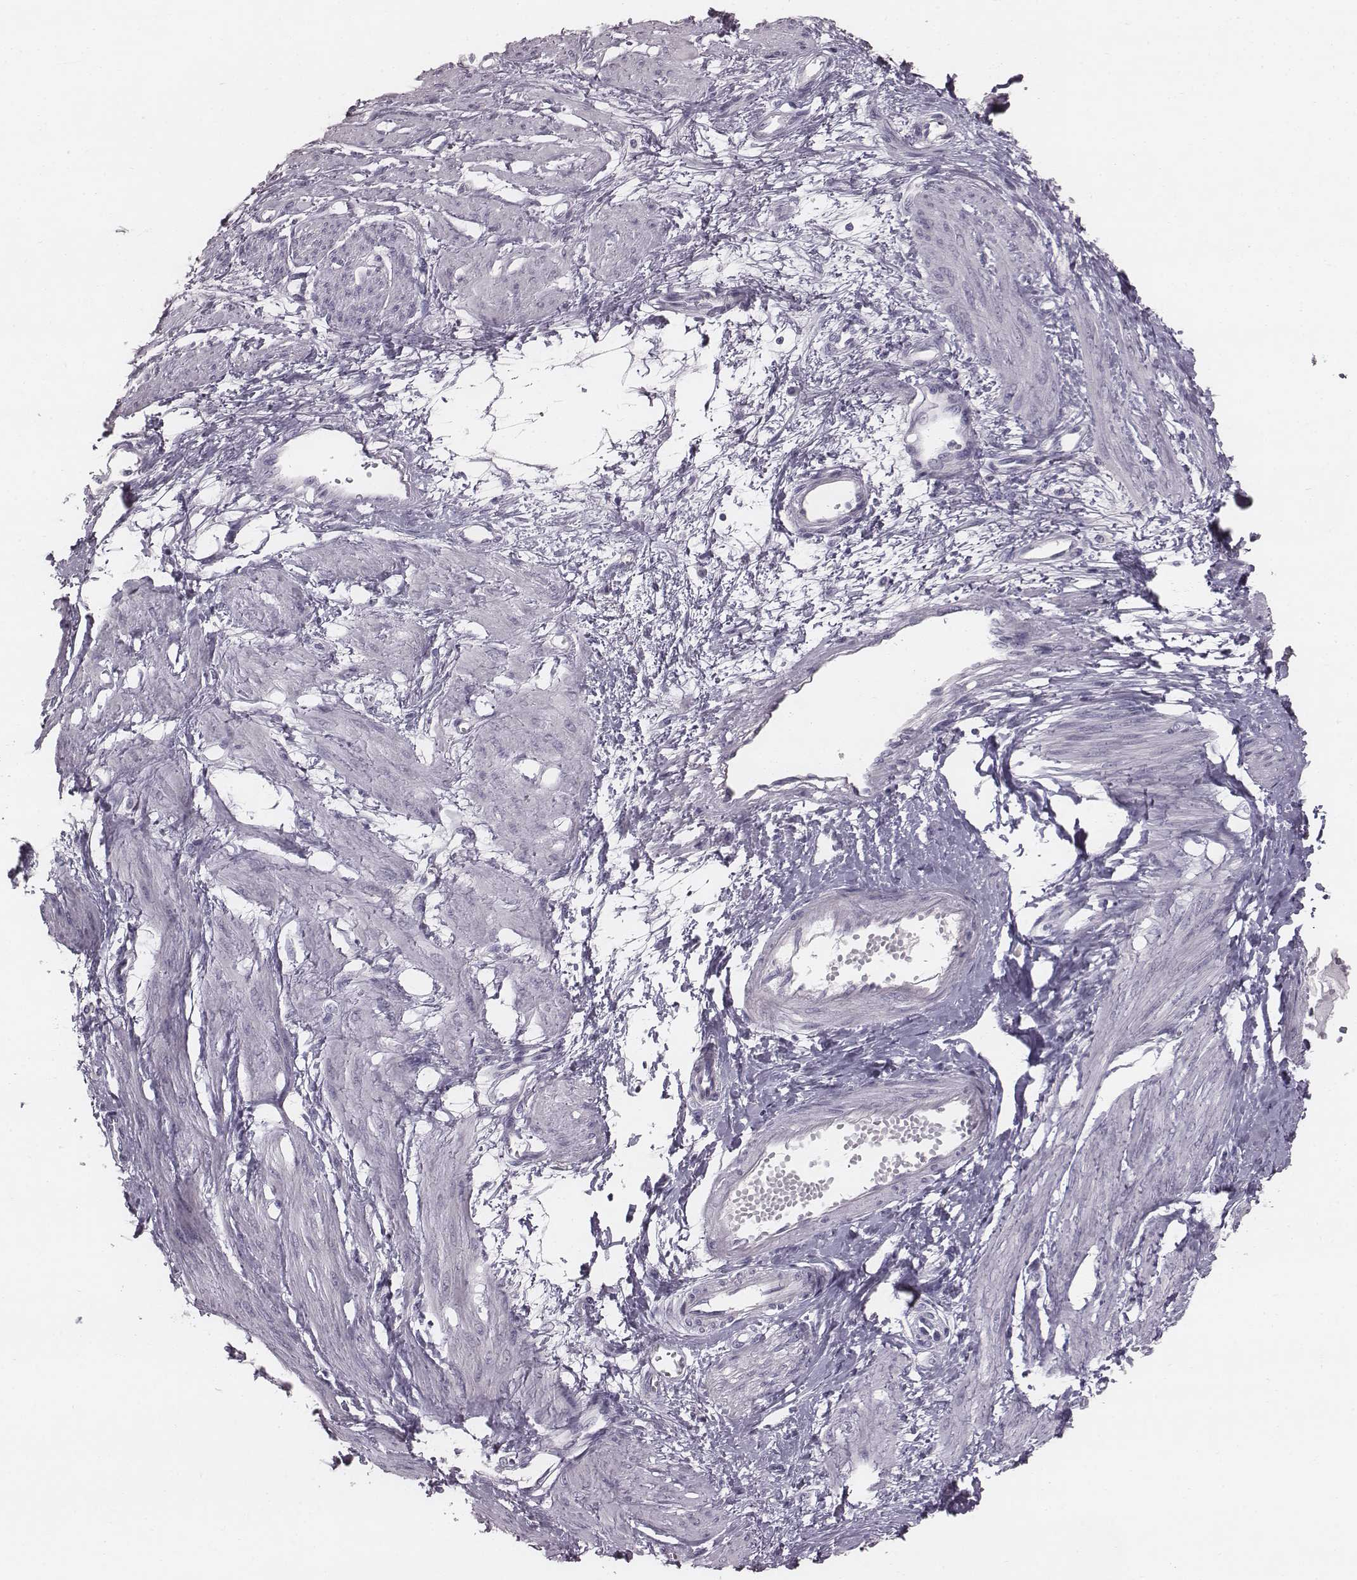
{"staining": {"intensity": "negative", "quantity": "none", "location": "none"}, "tissue": "smooth muscle", "cell_type": "Smooth muscle cells", "image_type": "normal", "snomed": [{"axis": "morphology", "description": "Normal tissue, NOS"}, {"axis": "topography", "description": "Smooth muscle"}, {"axis": "topography", "description": "Uterus"}], "caption": "A micrograph of smooth muscle stained for a protein exhibits no brown staining in smooth muscle cells. Nuclei are stained in blue.", "gene": "ENSG00000284762", "patient": {"sex": "female", "age": 39}}